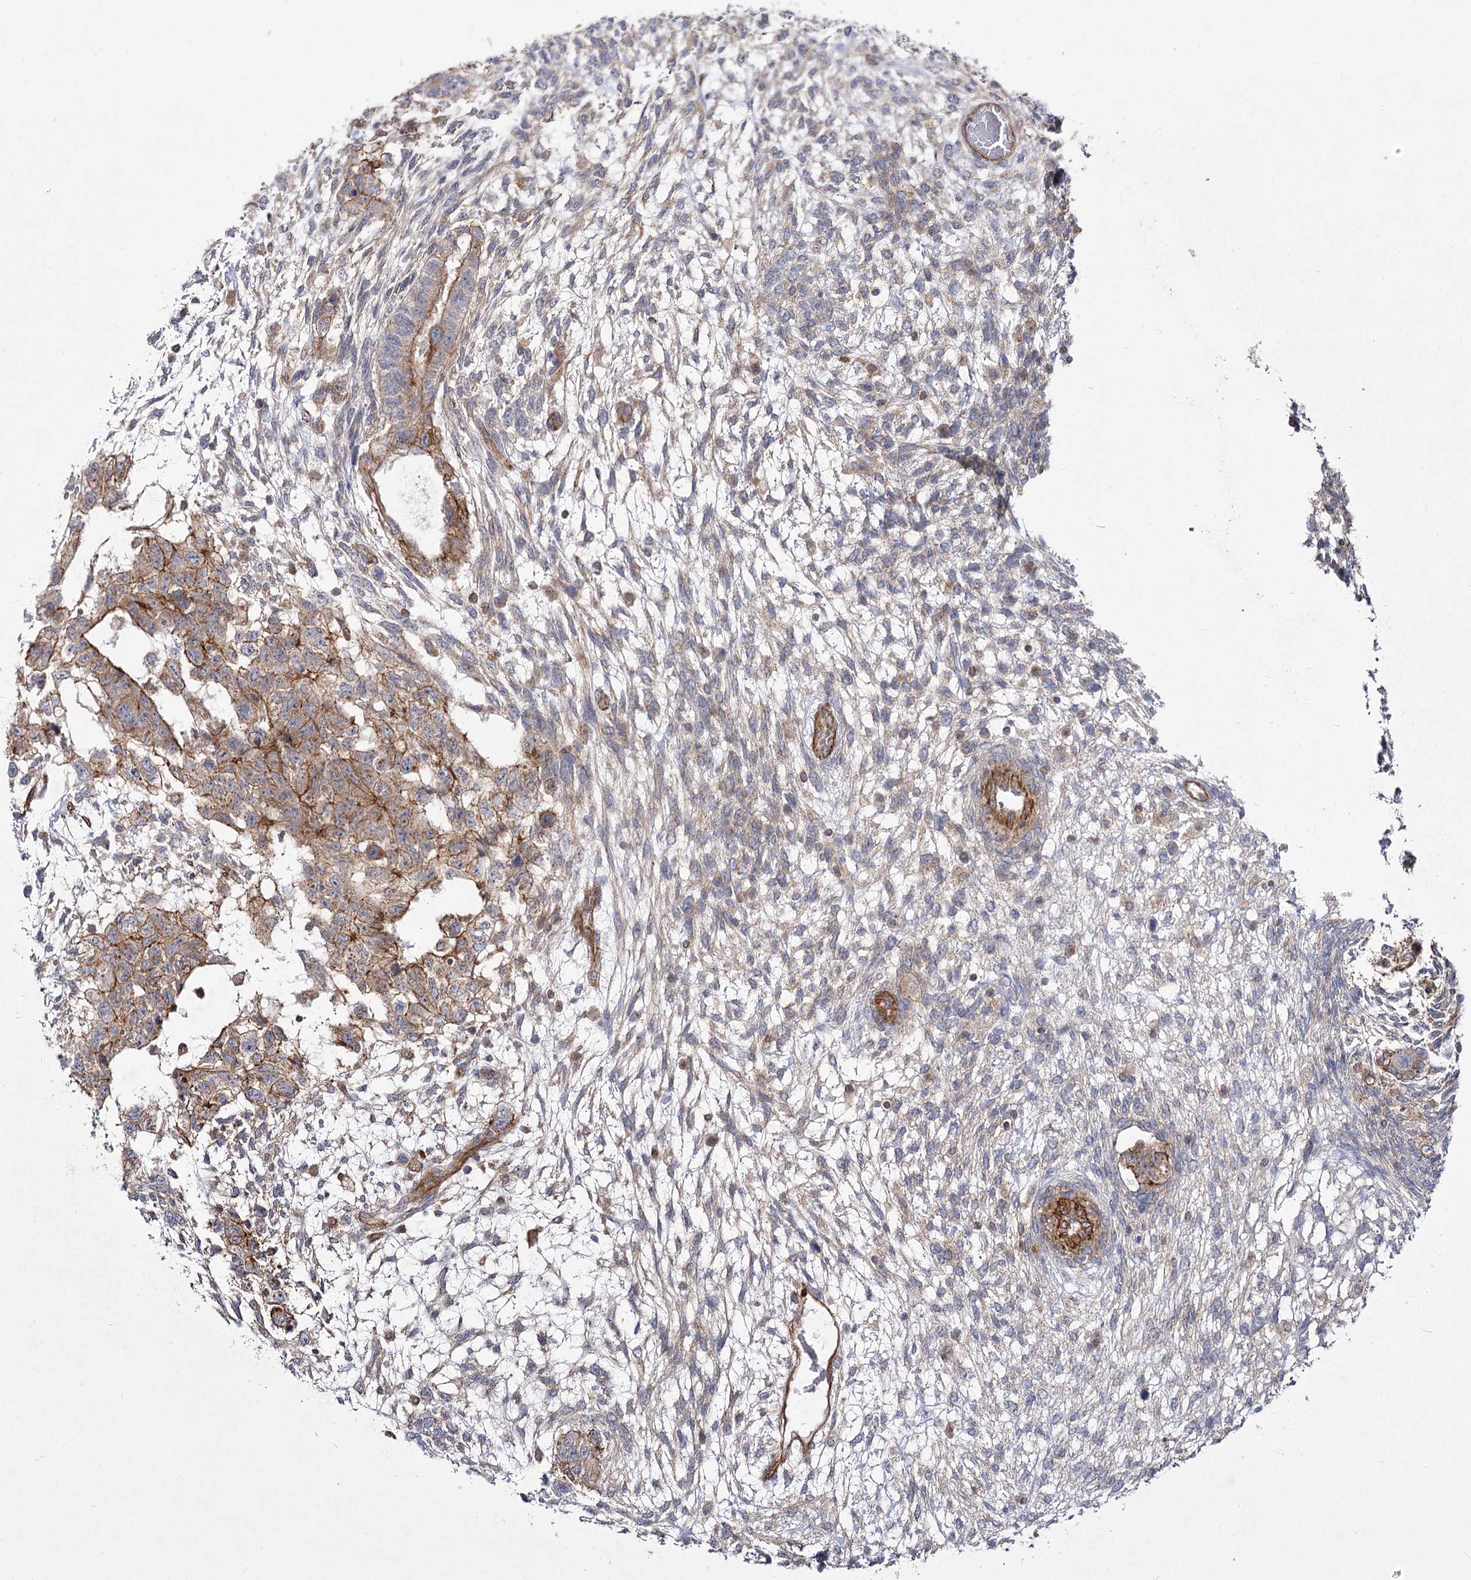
{"staining": {"intensity": "moderate", "quantity": ">75%", "location": "cytoplasmic/membranous"}, "tissue": "testis cancer", "cell_type": "Tumor cells", "image_type": "cancer", "snomed": [{"axis": "morphology", "description": "Normal tissue, NOS"}, {"axis": "morphology", "description": "Carcinoma, Embryonal, NOS"}, {"axis": "topography", "description": "Testis"}], "caption": "Brown immunohistochemical staining in human testis cancer (embryonal carcinoma) reveals moderate cytoplasmic/membranous staining in approximately >75% of tumor cells.", "gene": "SH3BP5L", "patient": {"sex": "male", "age": 36}}